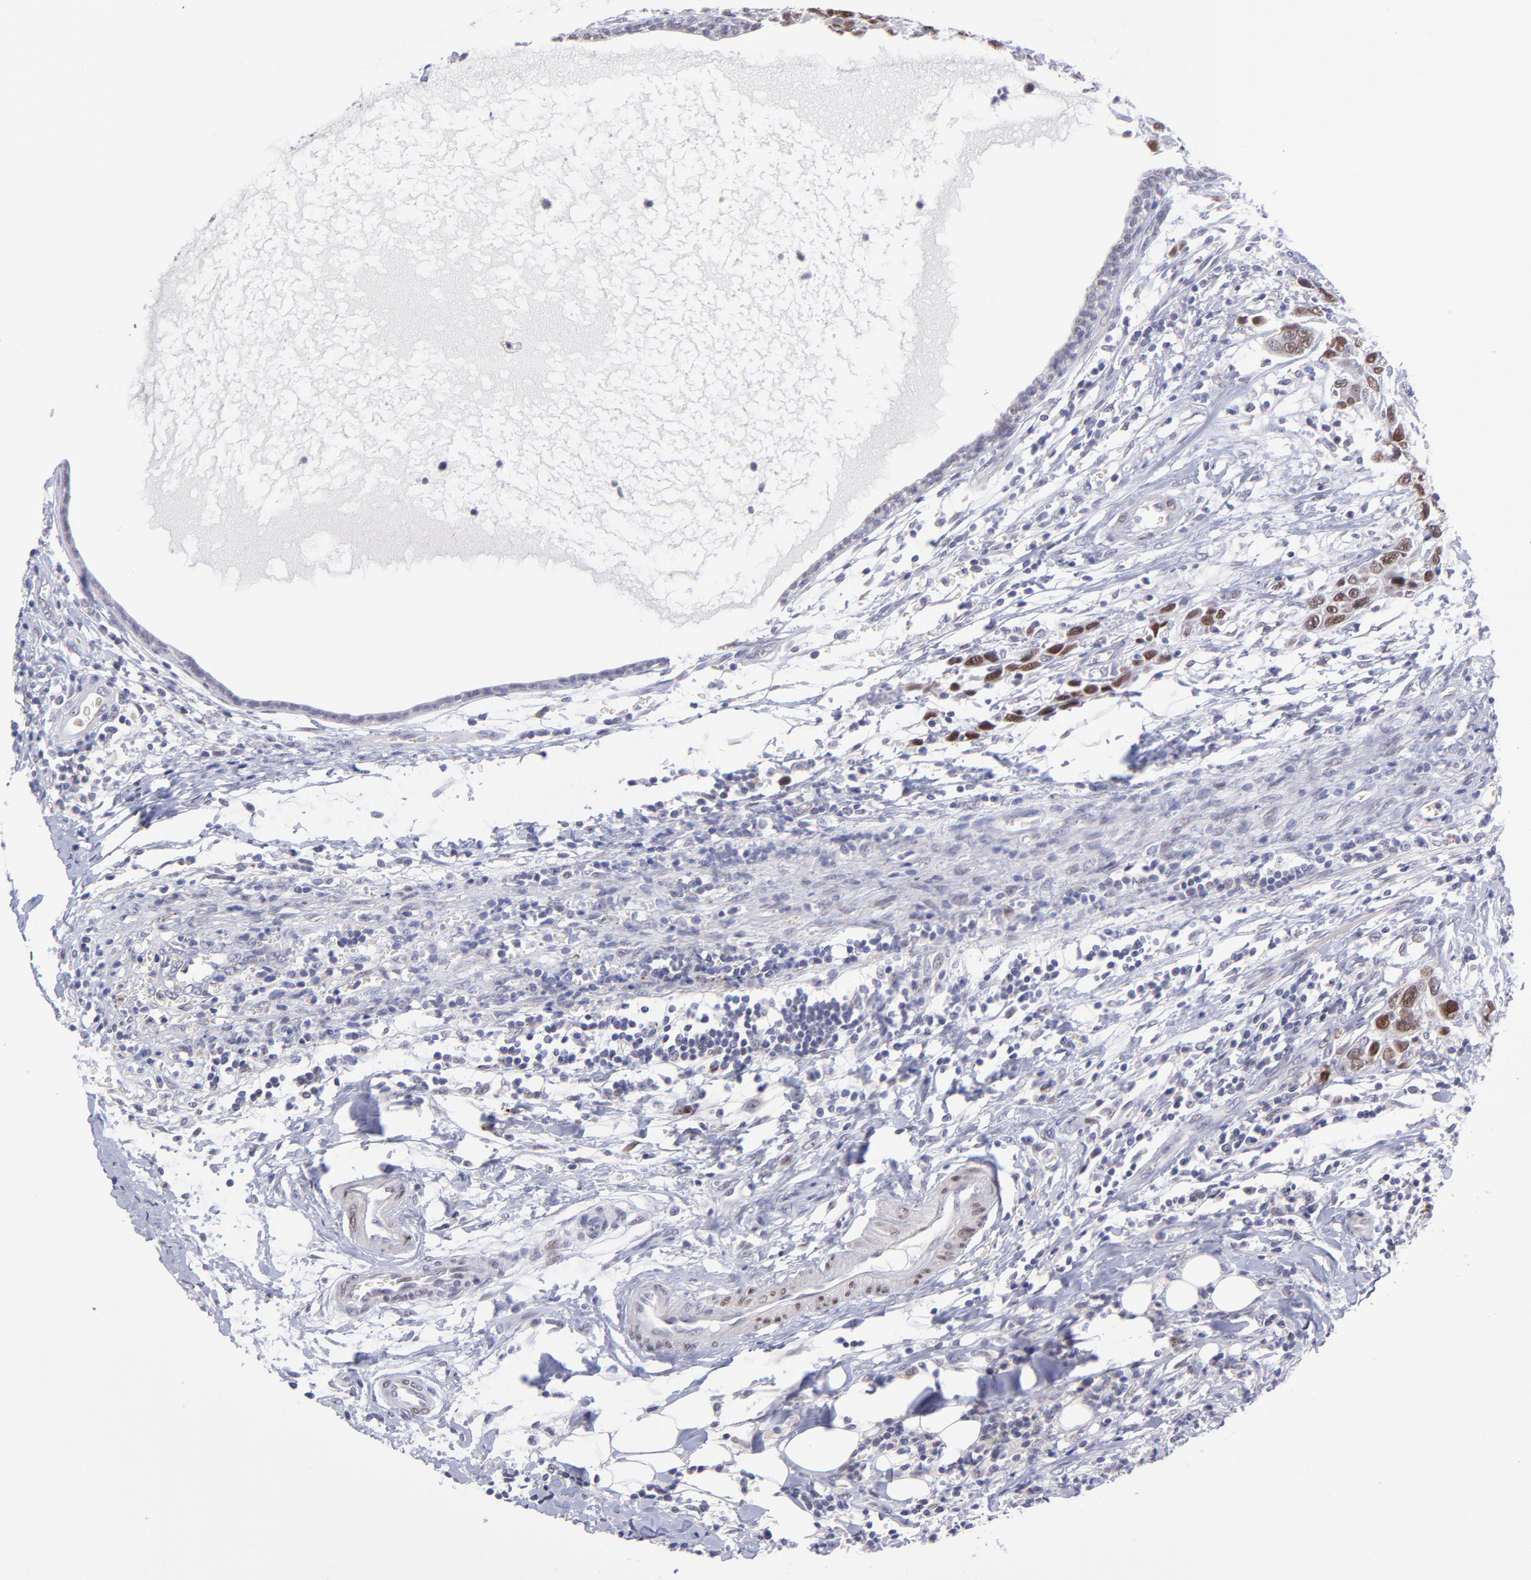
{"staining": {"intensity": "moderate", "quantity": "25%-75%", "location": "nuclear"}, "tissue": "breast cancer", "cell_type": "Tumor cells", "image_type": "cancer", "snomed": [{"axis": "morphology", "description": "Duct carcinoma"}, {"axis": "topography", "description": "Breast"}], "caption": "Immunohistochemistry (IHC) histopathology image of human breast intraductal carcinoma stained for a protein (brown), which reveals medium levels of moderate nuclear expression in approximately 25%-75% of tumor cells.", "gene": "SOX6", "patient": {"sex": "female", "age": 53}}